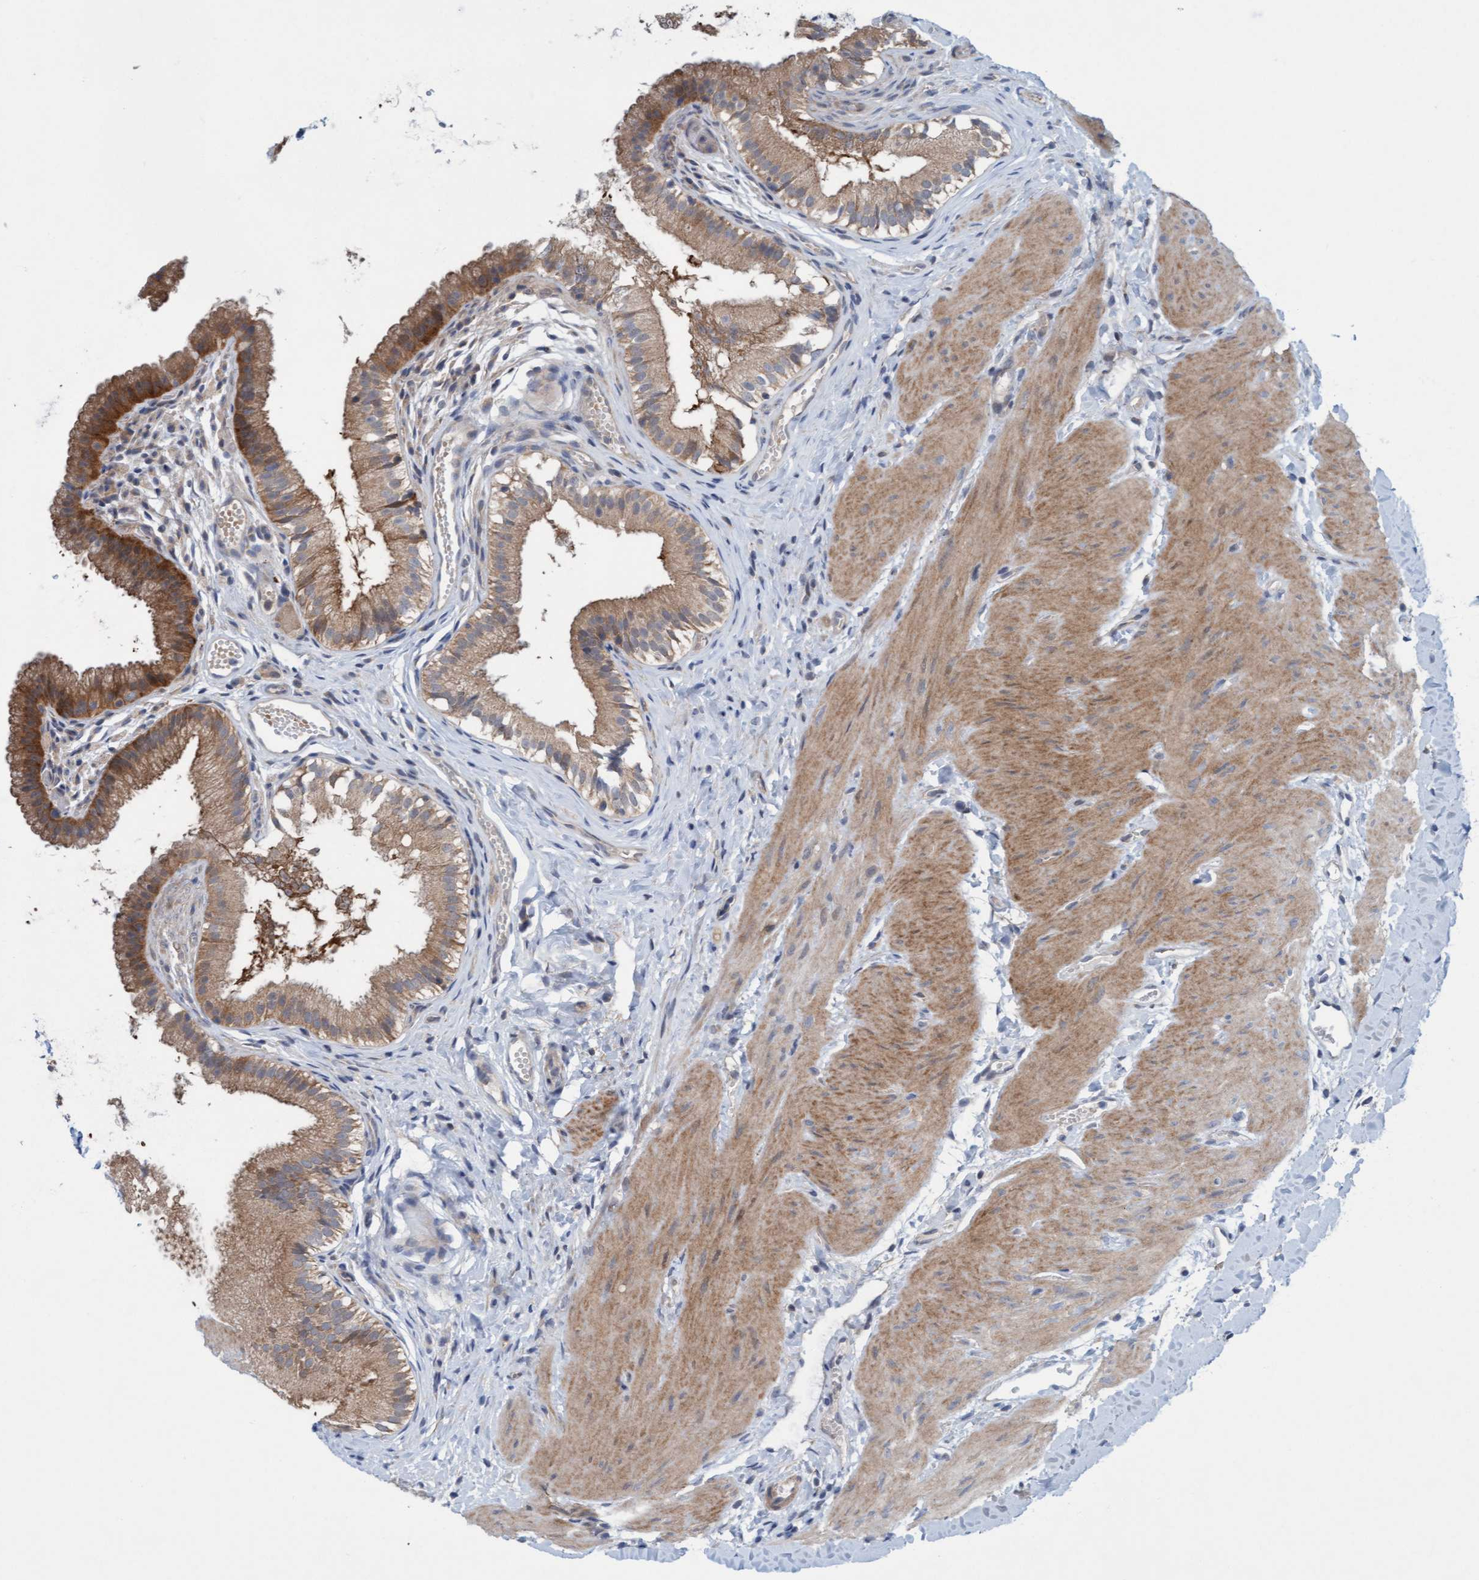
{"staining": {"intensity": "moderate", "quantity": ">75%", "location": "cytoplasmic/membranous"}, "tissue": "gallbladder", "cell_type": "Glandular cells", "image_type": "normal", "snomed": [{"axis": "morphology", "description": "Normal tissue, NOS"}, {"axis": "topography", "description": "Gallbladder"}], "caption": "A medium amount of moderate cytoplasmic/membranous positivity is identified in approximately >75% of glandular cells in benign gallbladder. (DAB IHC, brown staining for protein, blue staining for nuclei).", "gene": "KLHL25", "patient": {"sex": "female", "age": 26}}